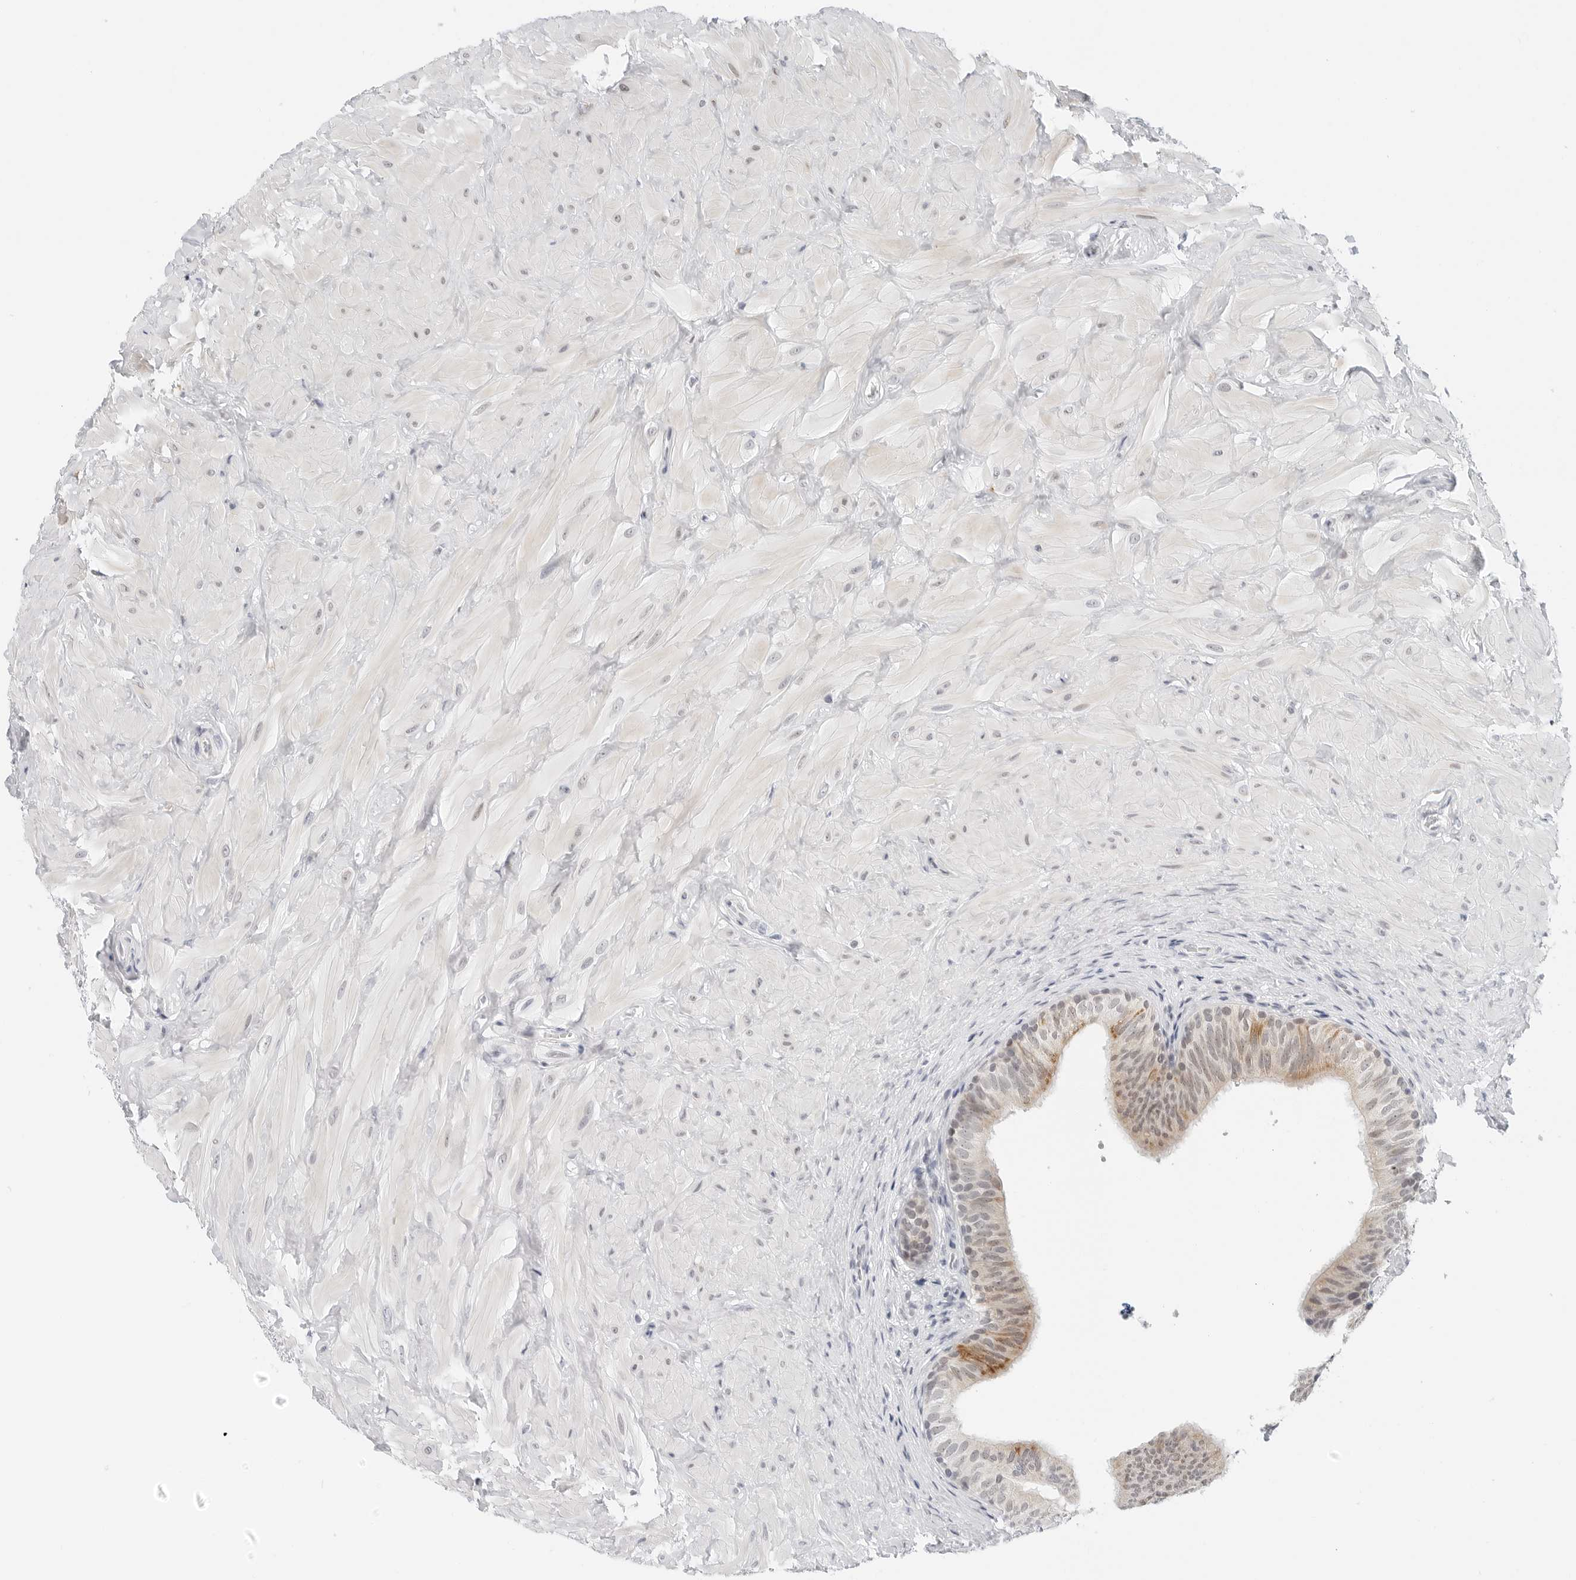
{"staining": {"intensity": "moderate", "quantity": "<25%", "location": "cytoplasmic/membranous"}, "tissue": "epididymis", "cell_type": "Glandular cells", "image_type": "normal", "snomed": [{"axis": "morphology", "description": "Normal tissue, NOS"}, {"axis": "topography", "description": "Soft tissue"}, {"axis": "topography", "description": "Epididymis"}], "caption": "High-magnification brightfield microscopy of unremarkable epididymis stained with DAB (3,3'-diaminobenzidine) (brown) and counterstained with hematoxylin (blue). glandular cells exhibit moderate cytoplasmic/membranous positivity is seen in approximately<25% of cells. (DAB = brown stain, brightfield microscopy at high magnification).", "gene": "TSEN2", "patient": {"sex": "male", "age": 26}}